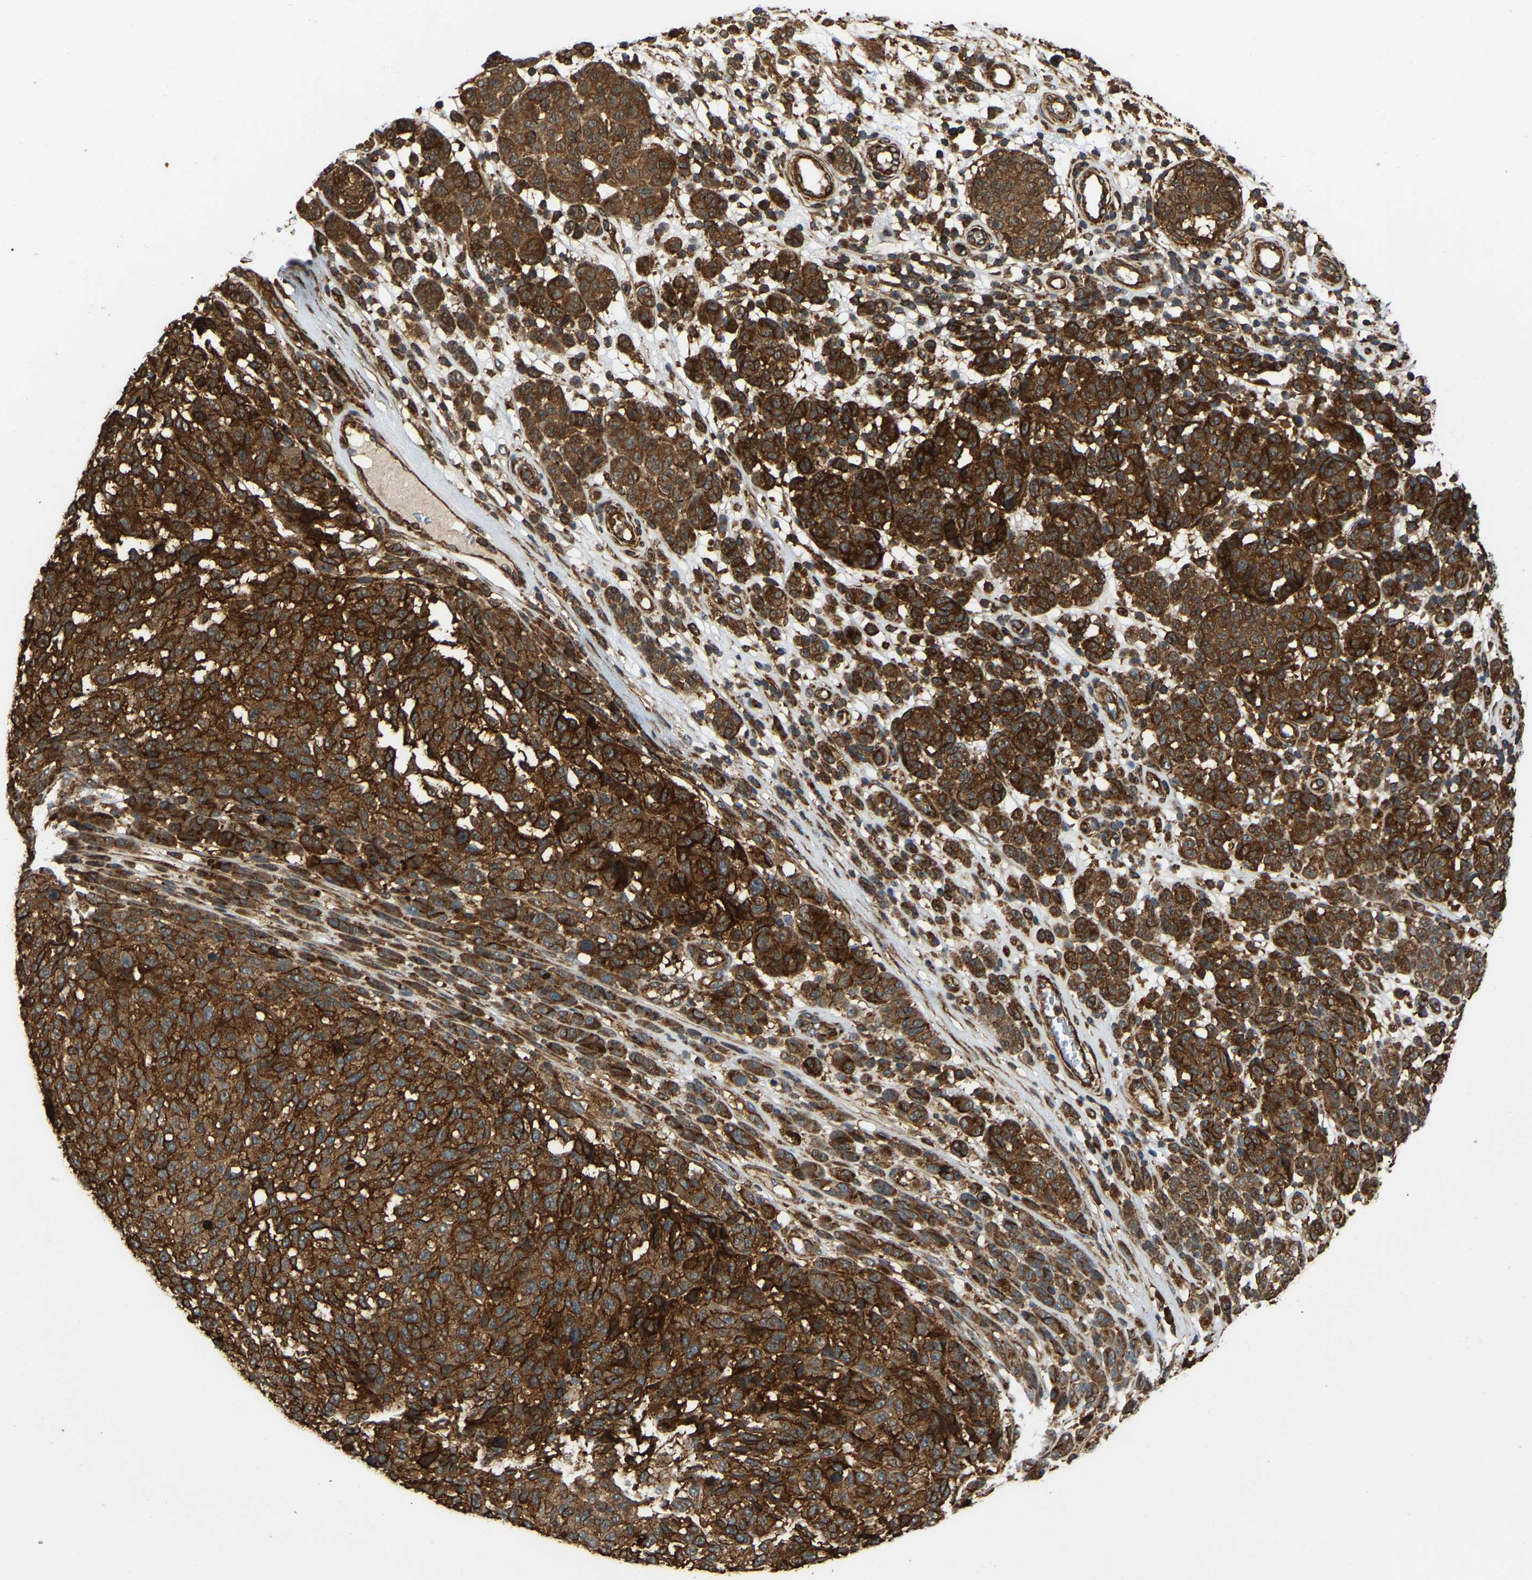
{"staining": {"intensity": "strong", "quantity": ">75%", "location": "cytoplasmic/membranous"}, "tissue": "melanoma", "cell_type": "Tumor cells", "image_type": "cancer", "snomed": [{"axis": "morphology", "description": "Malignant melanoma, NOS"}, {"axis": "topography", "description": "Skin"}], "caption": "This histopathology image reveals malignant melanoma stained with immunohistochemistry to label a protein in brown. The cytoplasmic/membranous of tumor cells show strong positivity for the protein. Nuclei are counter-stained blue.", "gene": "SAMD9L", "patient": {"sex": "male", "age": 59}}